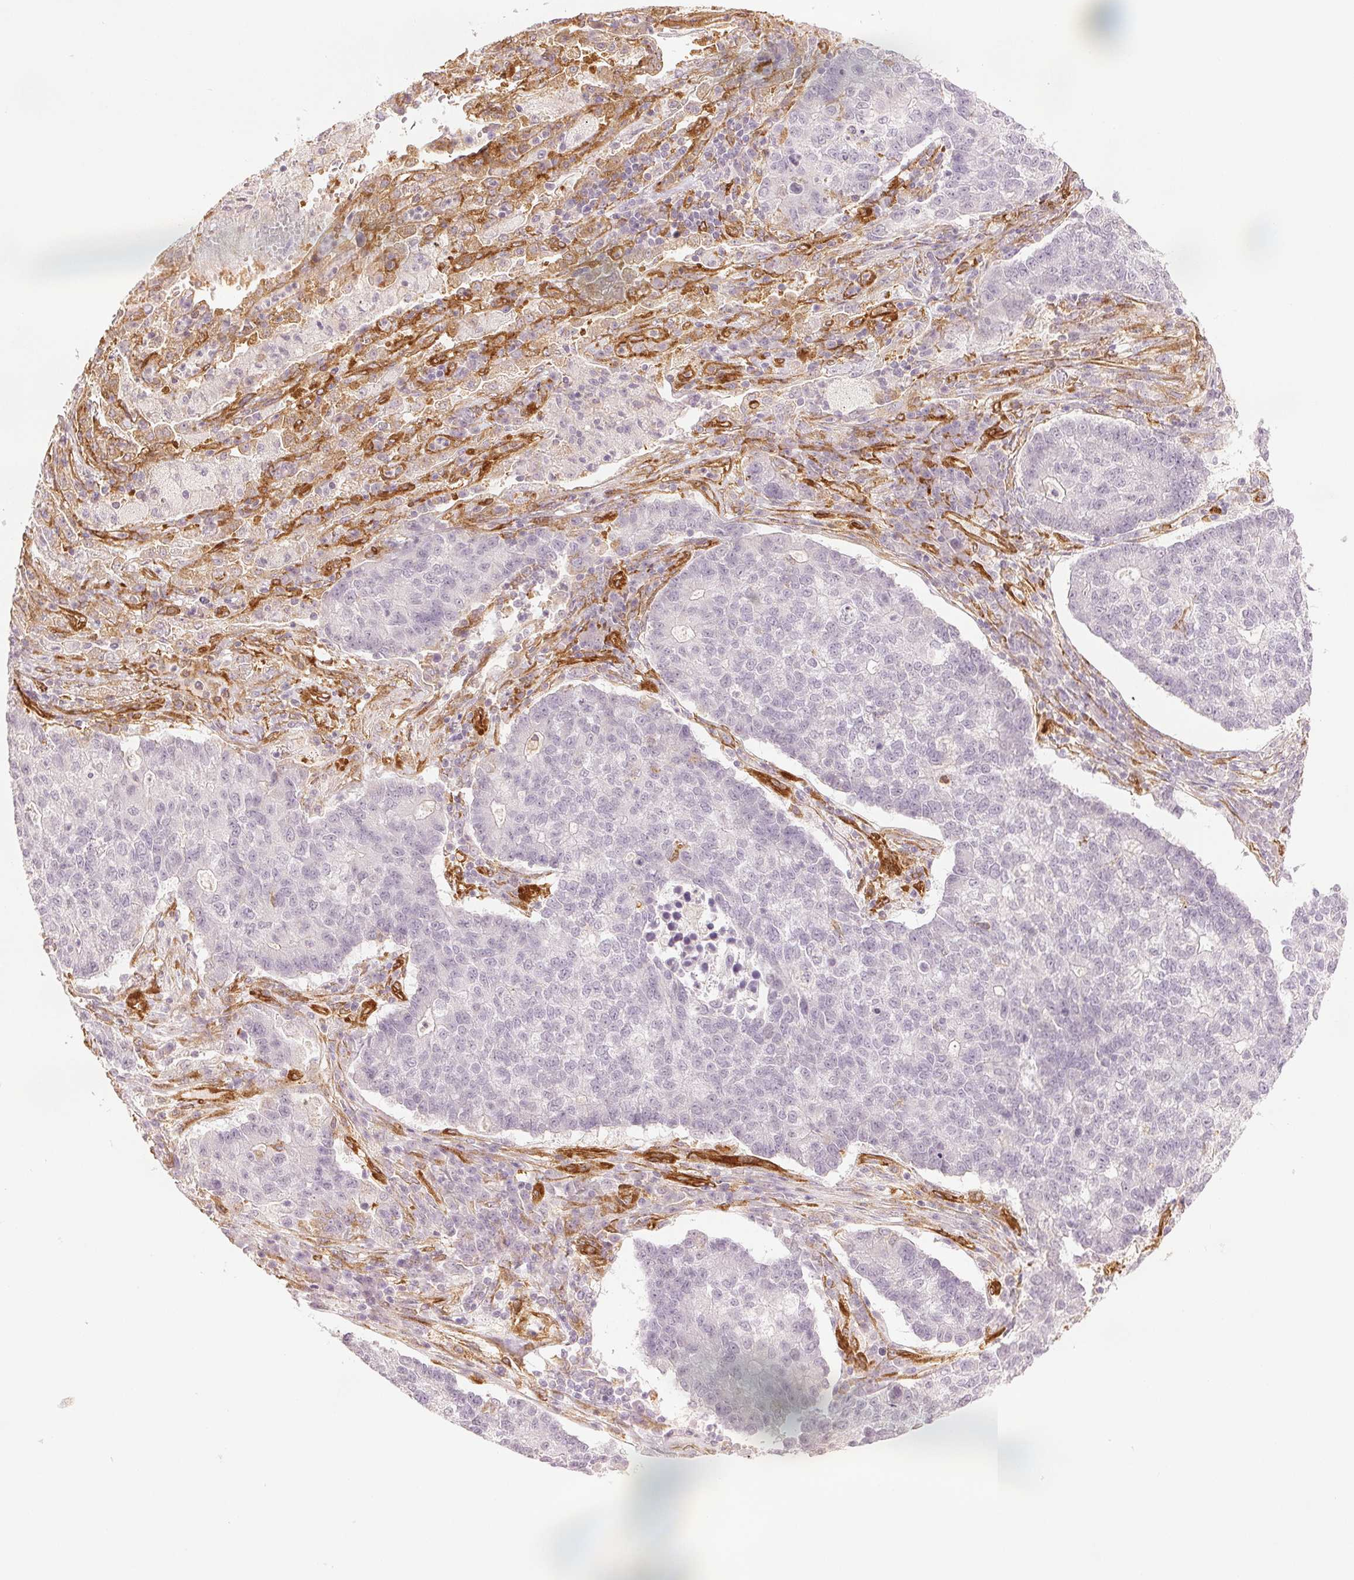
{"staining": {"intensity": "negative", "quantity": "none", "location": "none"}, "tissue": "lung cancer", "cell_type": "Tumor cells", "image_type": "cancer", "snomed": [{"axis": "morphology", "description": "Adenocarcinoma, NOS"}, {"axis": "topography", "description": "Lung"}], "caption": "The immunohistochemistry histopathology image has no significant staining in tumor cells of lung adenocarcinoma tissue.", "gene": "DIAPH2", "patient": {"sex": "male", "age": 57}}